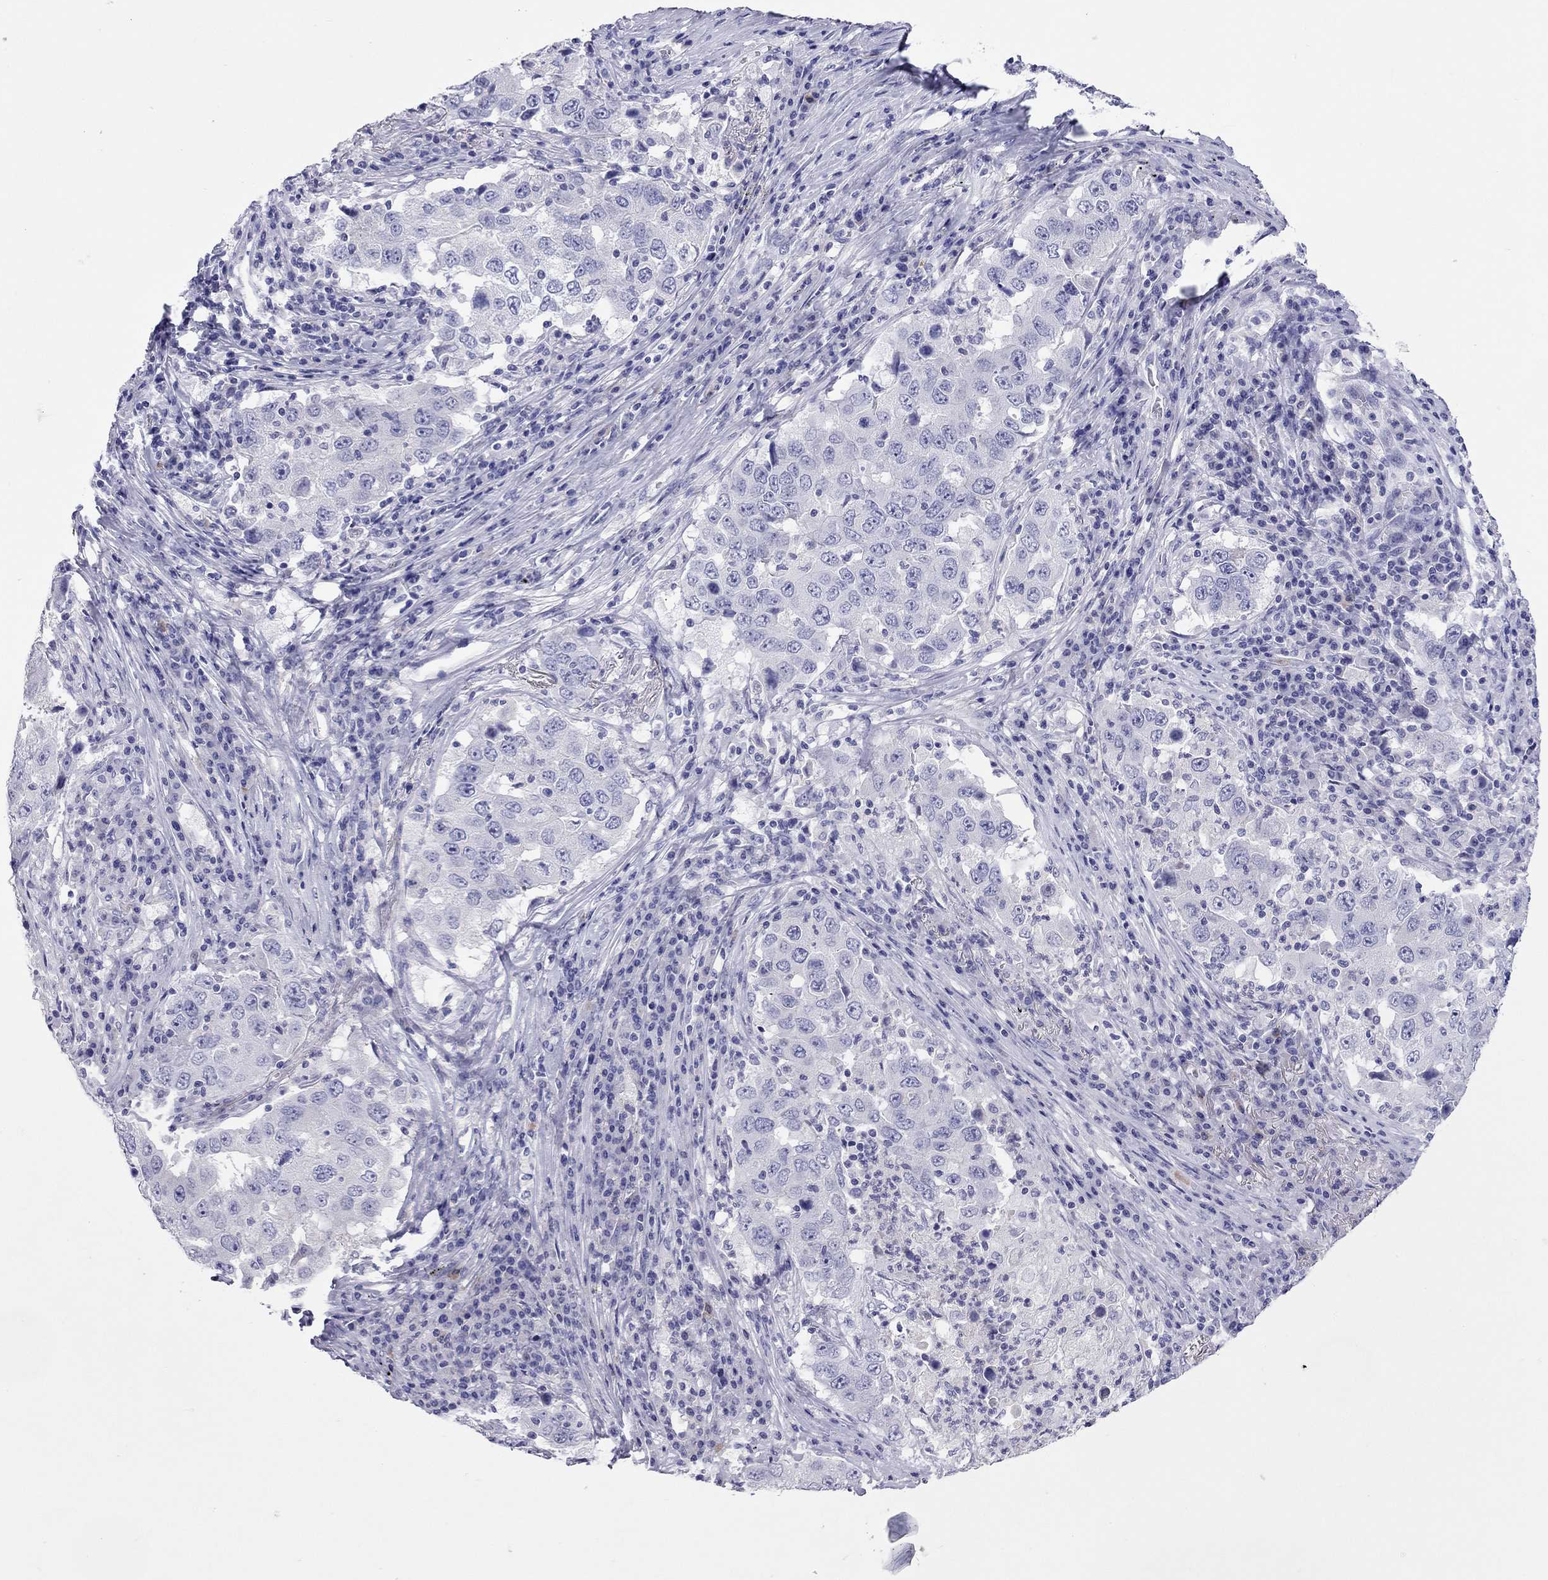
{"staining": {"intensity": "negative", "quantity": "none", "location": "none"}, "tissue": "lung cancer", "cell_type": "Tumor cells", "image_type": "cancer", "snomed": [{"axis": "morphology", "description": "Adenocarcinoma, NOS"}, {"axis": "topography", "description": "Lung"}], "caption": "There is no significant expression in tumor cells of adenocarcinoma (lung).", "gene": "CALHM1", "patient": {"sex": "male", "age": 73}}